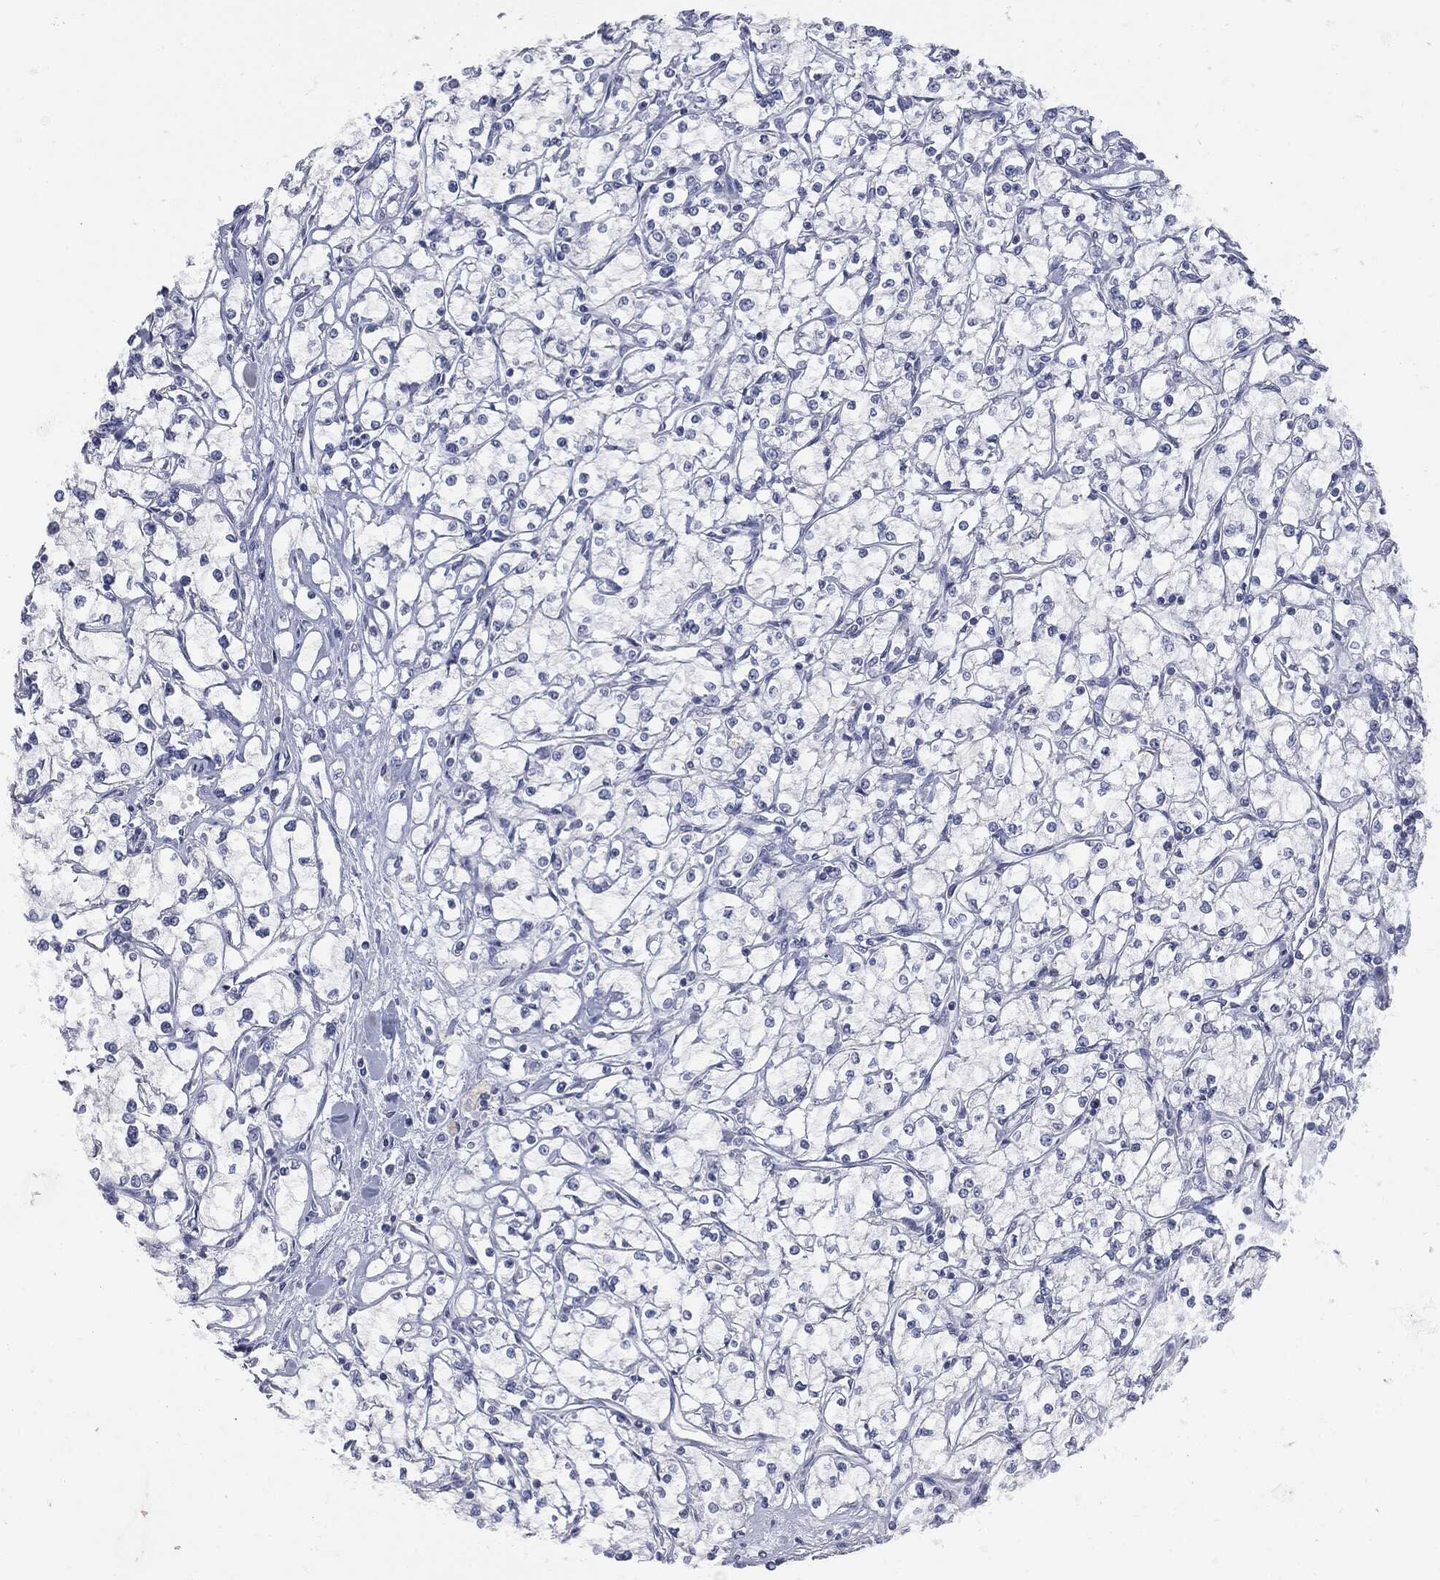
{"staining": {"intensity": "negative", "quantity": "none", "location": "none"}, "tissue": "renal cancer", "cell_type": "Tumor cells", "image_type": "cancer", "snomed": [{"axis": "morphology", "description": "Adenocarcinoma, NOS"}, {"axis": "topography", "description": "Kidney"}], "caption": "The histopathology image demonstrates no significant expression in tumor cells of renal cancer.", "gene": "UBE2C", "patient": {"sex": "male", "age": 67}}